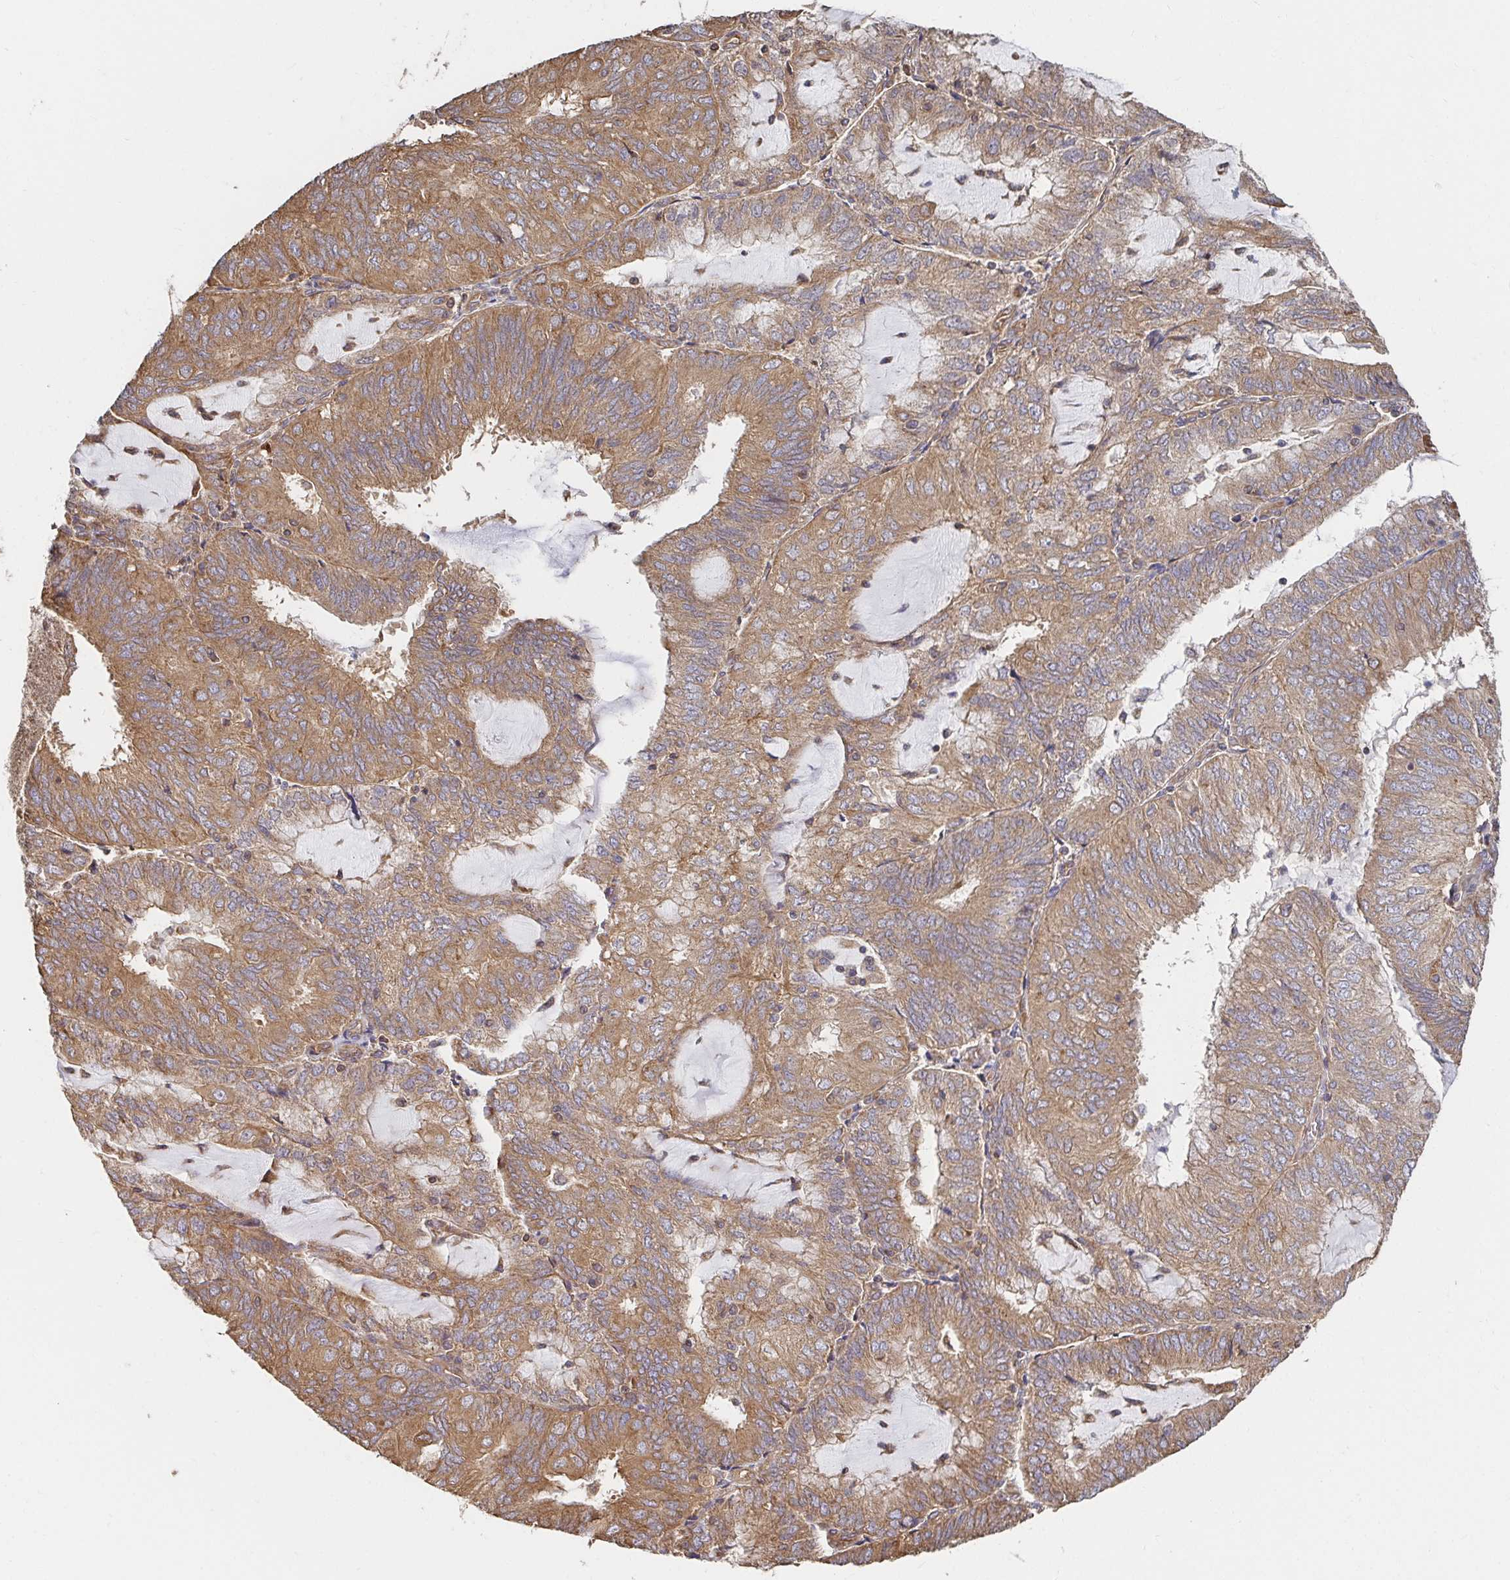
{"staining": {"intensity": "moderate", "quantity": ">75%", "location": "cytoplasmic/membranous"}, "tissue": "endometrial cancer", "cell_type": "Tumor cells", "image_type": "cancer", "snomed": [{"axis": "morphology", "description": "Adenocarcinoma, NOS"}, {"axis": "topography", "description": "Endometrium"}], "caption": "Protein positivity by IHC reveals moderate cytoplasmic/membranous positivity in approximately >75% of tumor cells in endometrial adenocarcinoma. (Brightfield microscopy of DAB IHC at high magnification).", "gene": "APBB1", "patient": {"sex": "female", "age": 81}}